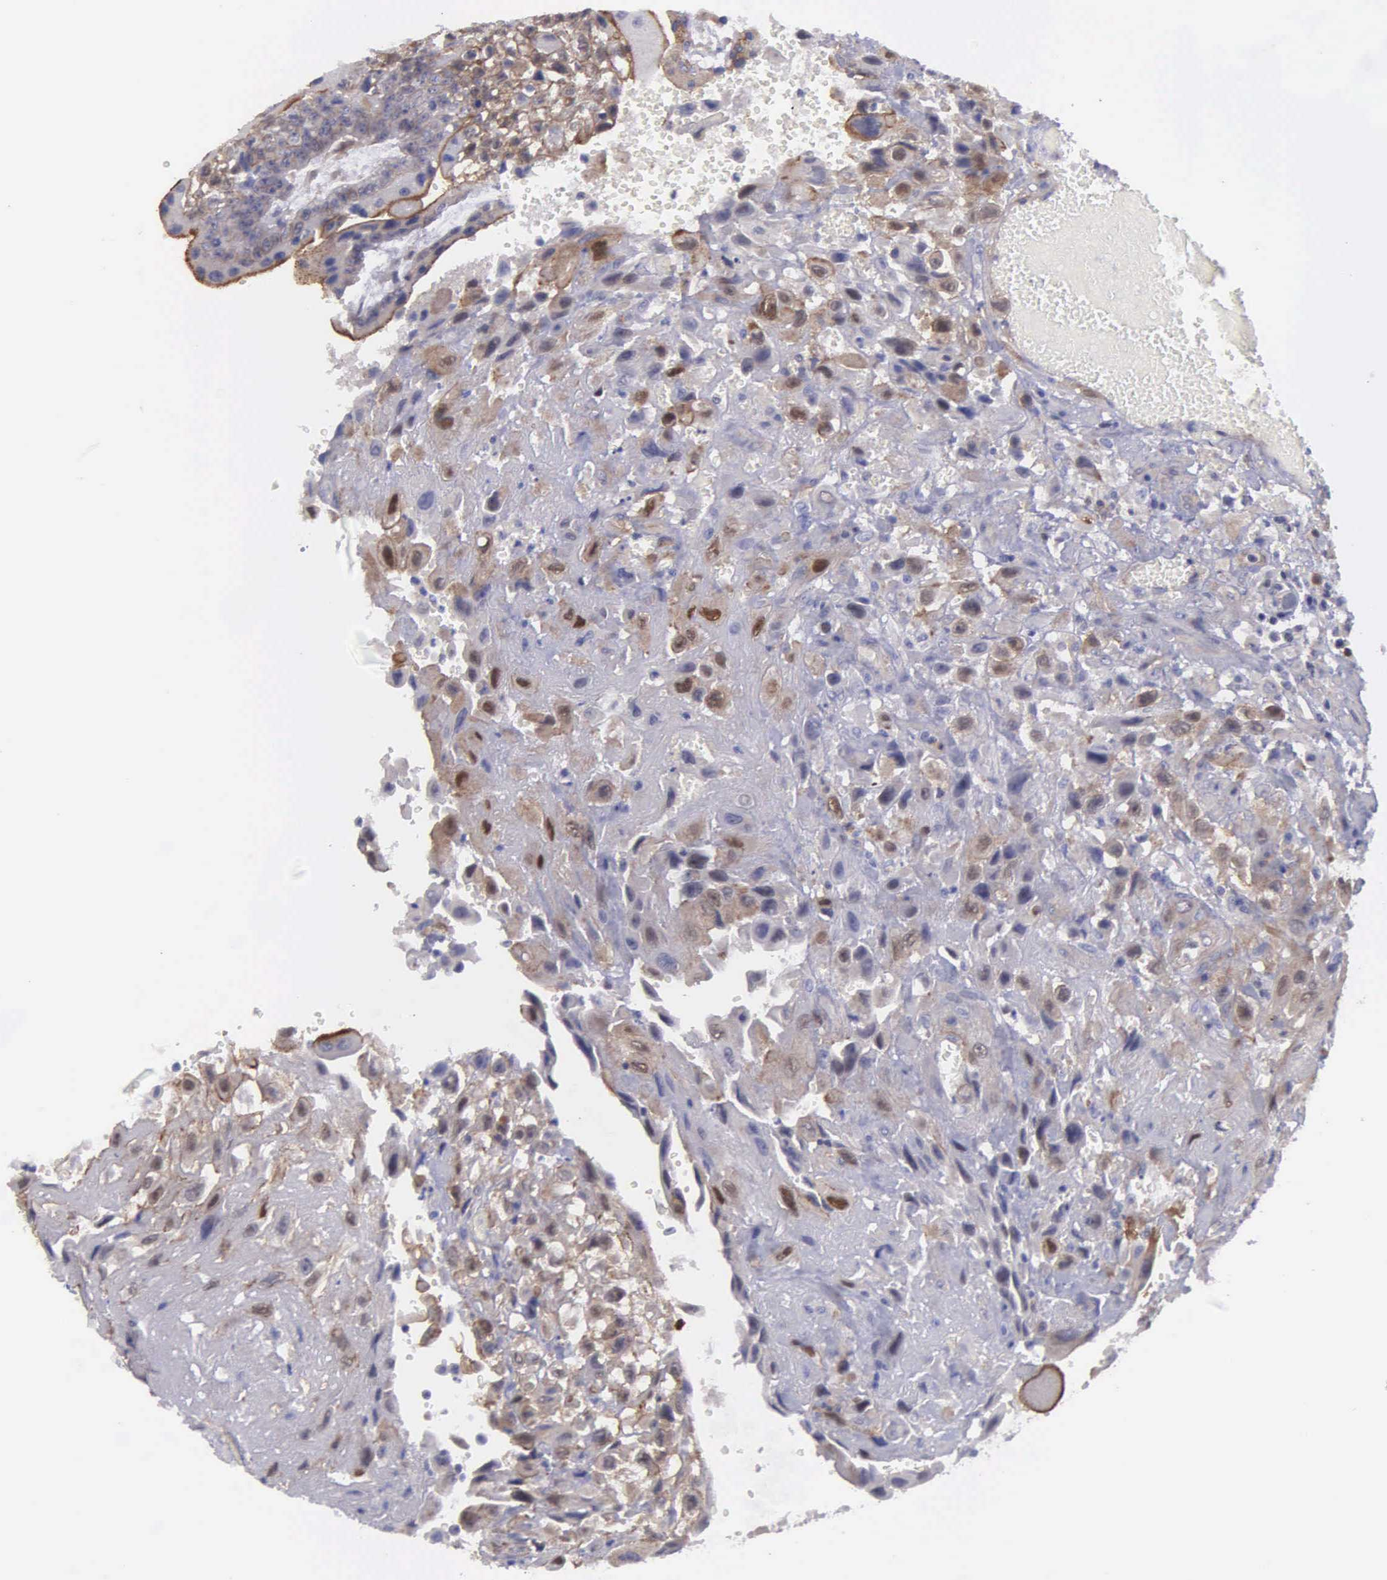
{"staining": {"intensity": "moderate", "quantity": "<25%", "location": "nuclear"}, "tissue": "placenta", "cell_type": "Decidual cells", "image_type": "normal", "snomed": [{"axis": "morphology", "description": "Normal tissue, NOS"}, {"axis": "topography", "description": "Placenta"}], "caption": "A low amount of moderate nuclear expression is present in approximately <25% of decidual cells in unremarkable placenta.", "gene": "MICAL3", "patient": {"sex": "female", "age": 34}}